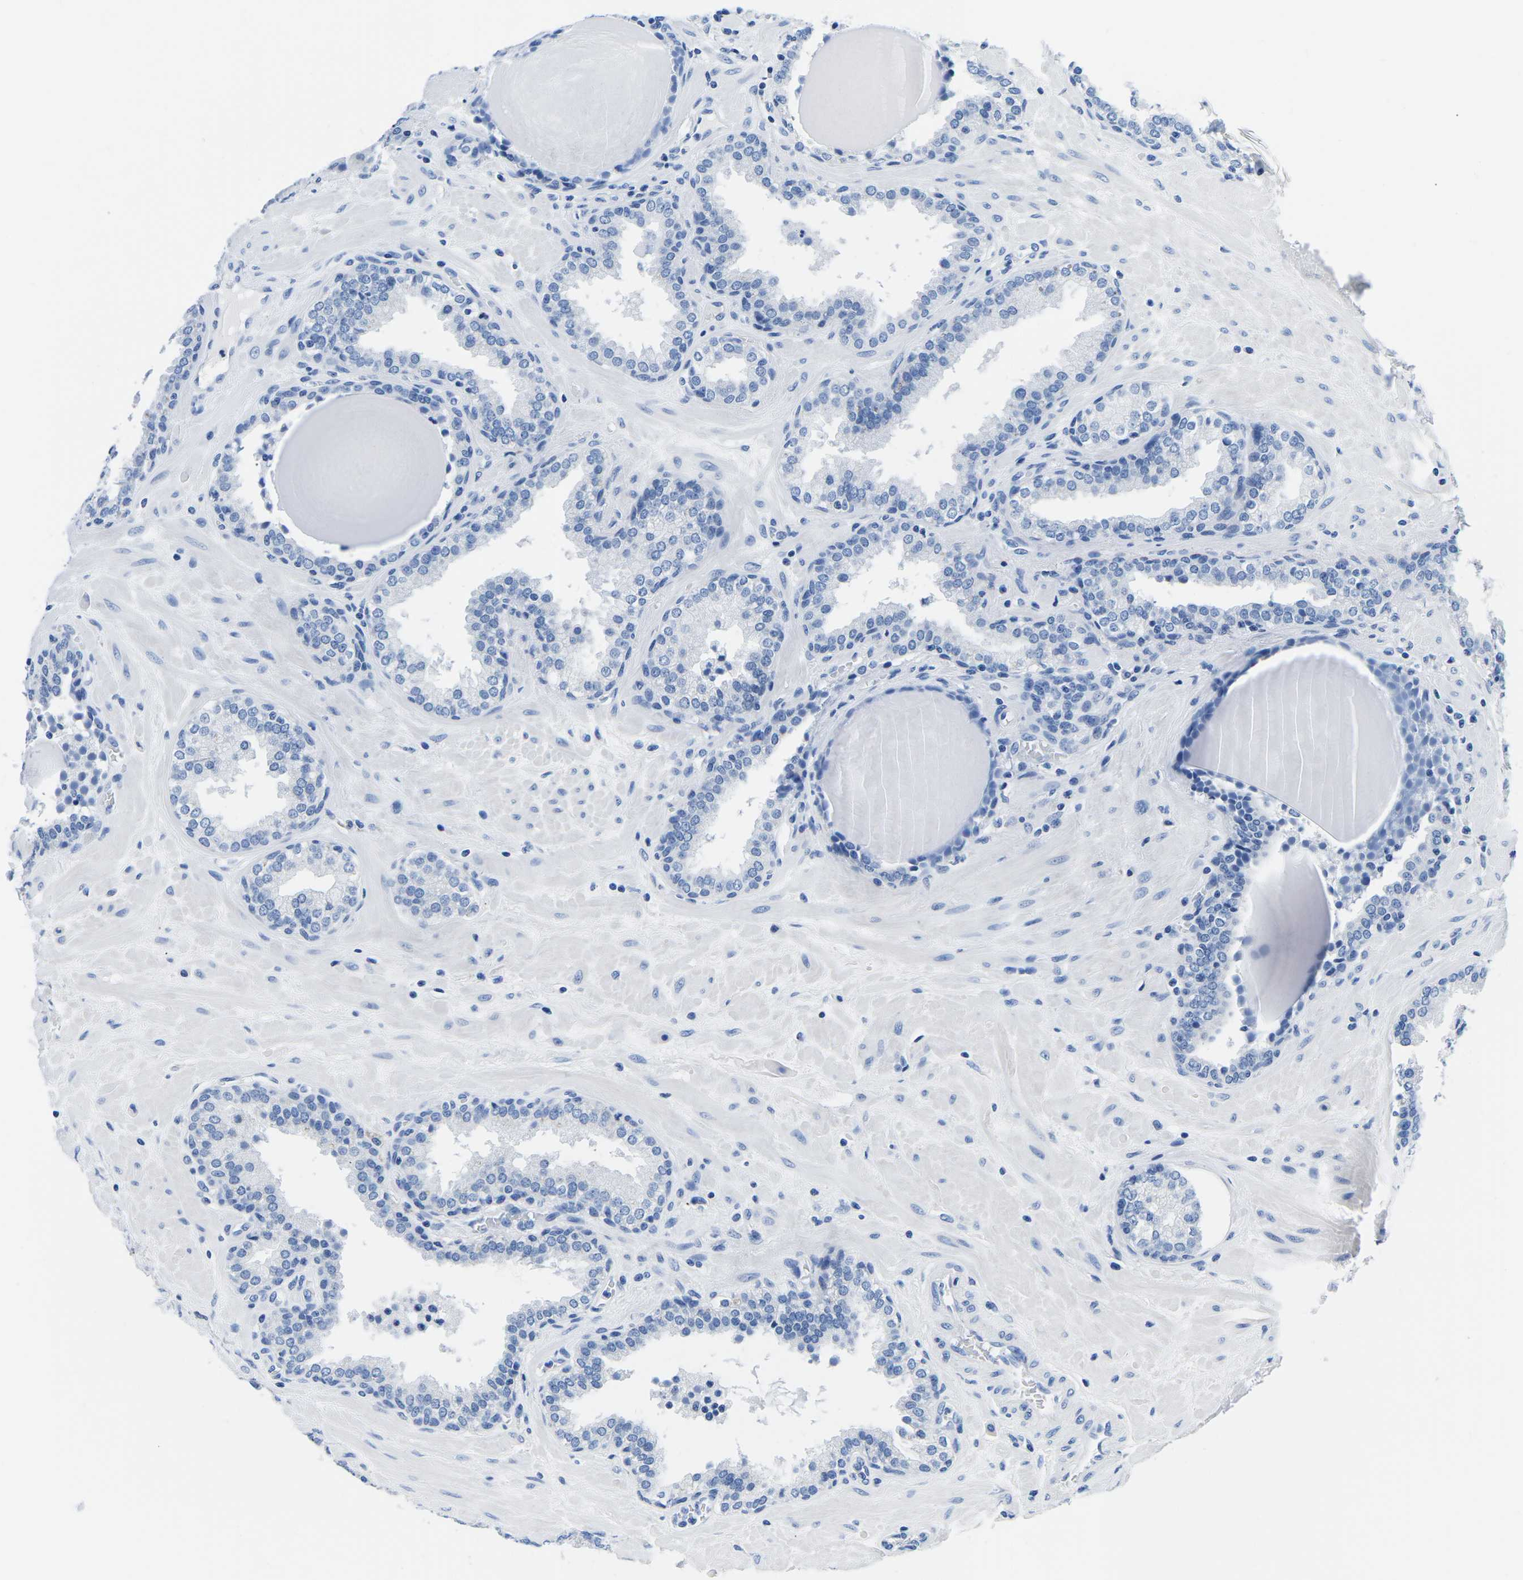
{"staining": {"intensity": "negative", "quantity": "none", "location": "none"}, "tissue": "prostate", "cell_type": "Glandular cells", "image_type": "normal", "snomed": [{"axis": "morphology", "description": "Normal tissue, NOS"}, {"axis": "topography", "description": "Prostate"}], "caption": "Image shows no protein staining in glandular cells of benign prostate. (Stains: DAB (3,3'-diaminobenzidine) IHC with hematoxylin counter stain, Microscopy: brightfield microscopy at high magnification).", "gene": "CYP1A2", "patient": {"sex": "male", "age": 51}}